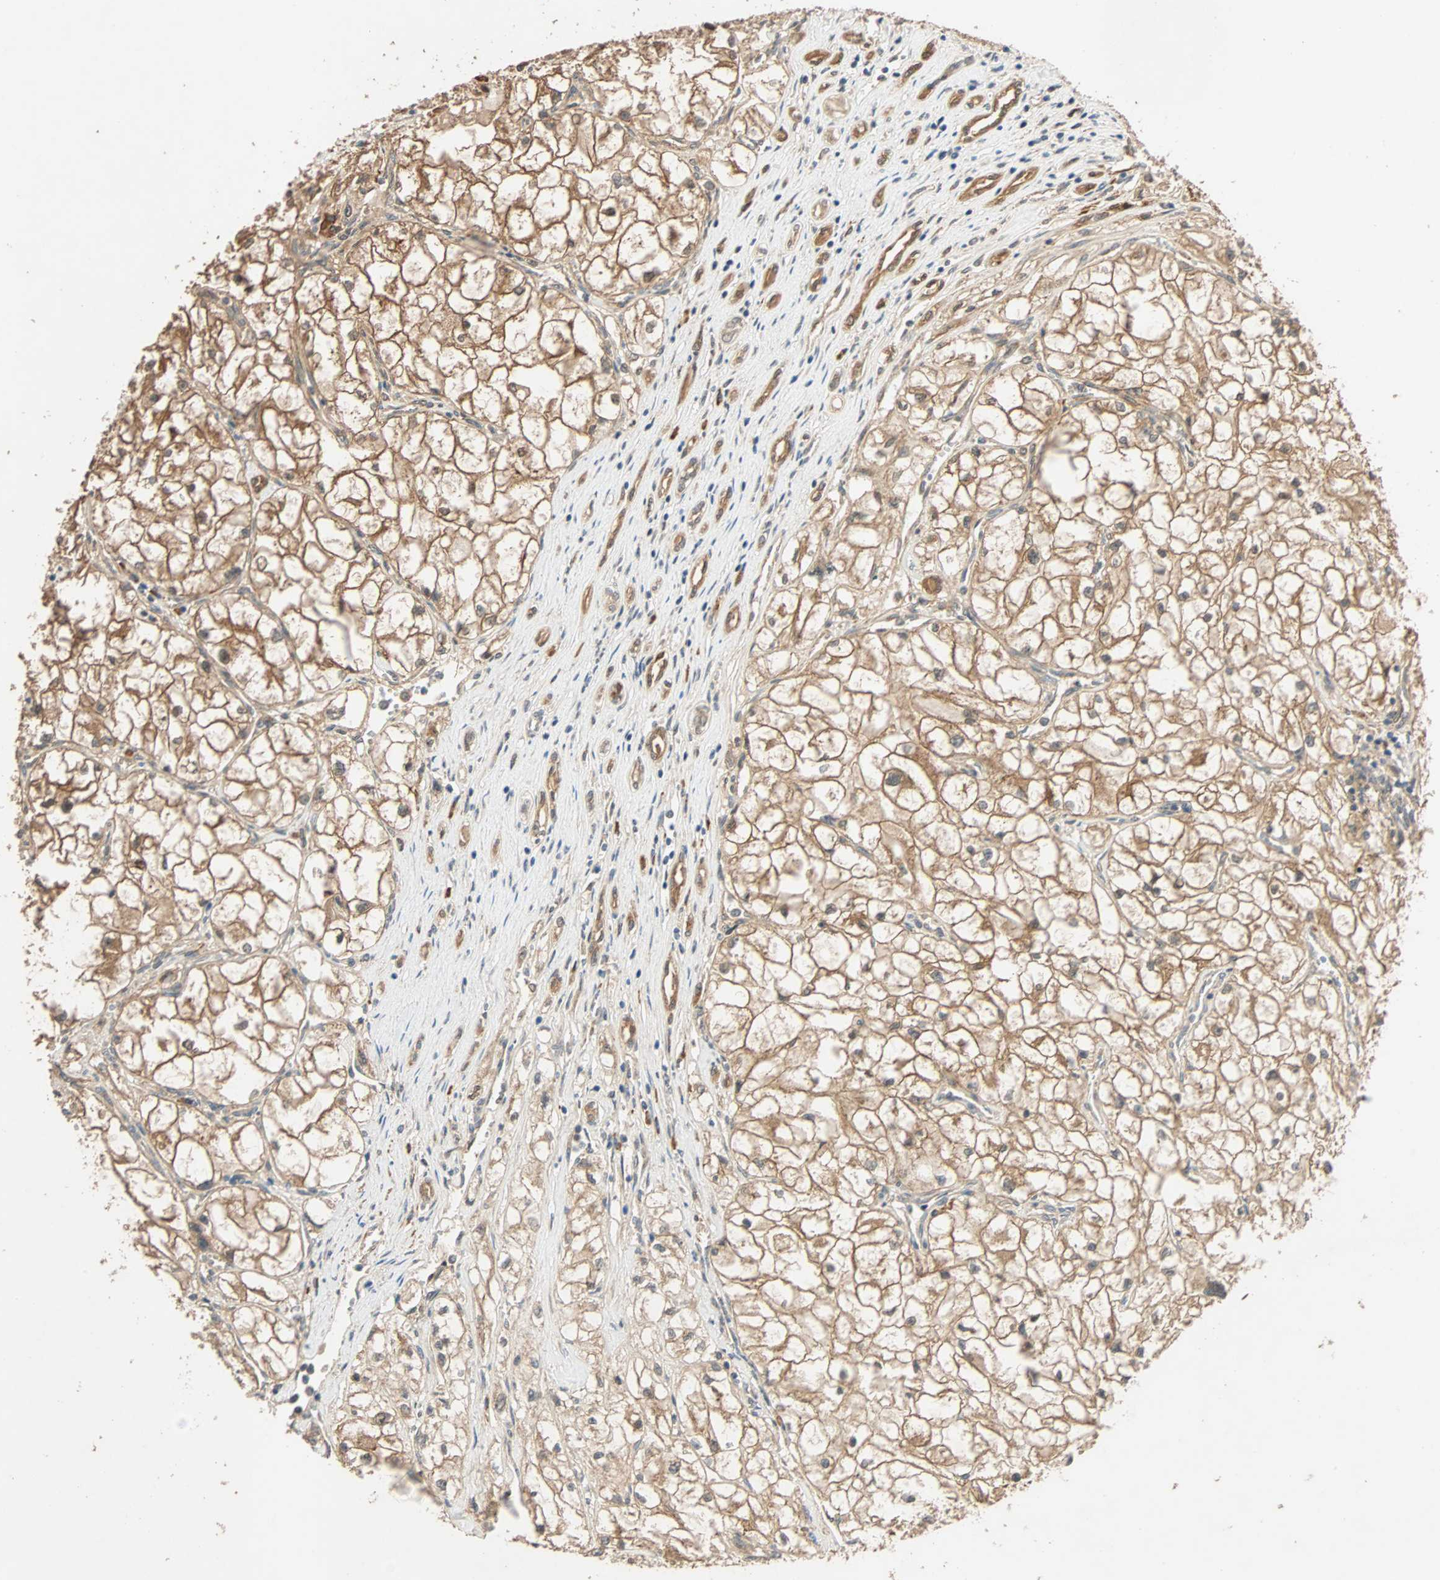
{"staining": {"intensity": "moderate", "quantity": ">75%", "location": "cytoplasmic/membranous"}, "tissue": "renal cancer", "cell_type": "Tumor cells", "image_type": "cancer", "snomed": [{"axis": "morphology", "description": "Adenocarcinoma, NOS"}, {"axis": "topography", "description": "Kidney"}], "caption": "Immunohistochemical staining of human adenocarcinoma (renal) reveals medium levels of moderate cytoplasmic/membranous protein expression in approximately >75% of tumor cells.", "gene": "QSER1", "patient": {"sex": "female", "age": 70}}